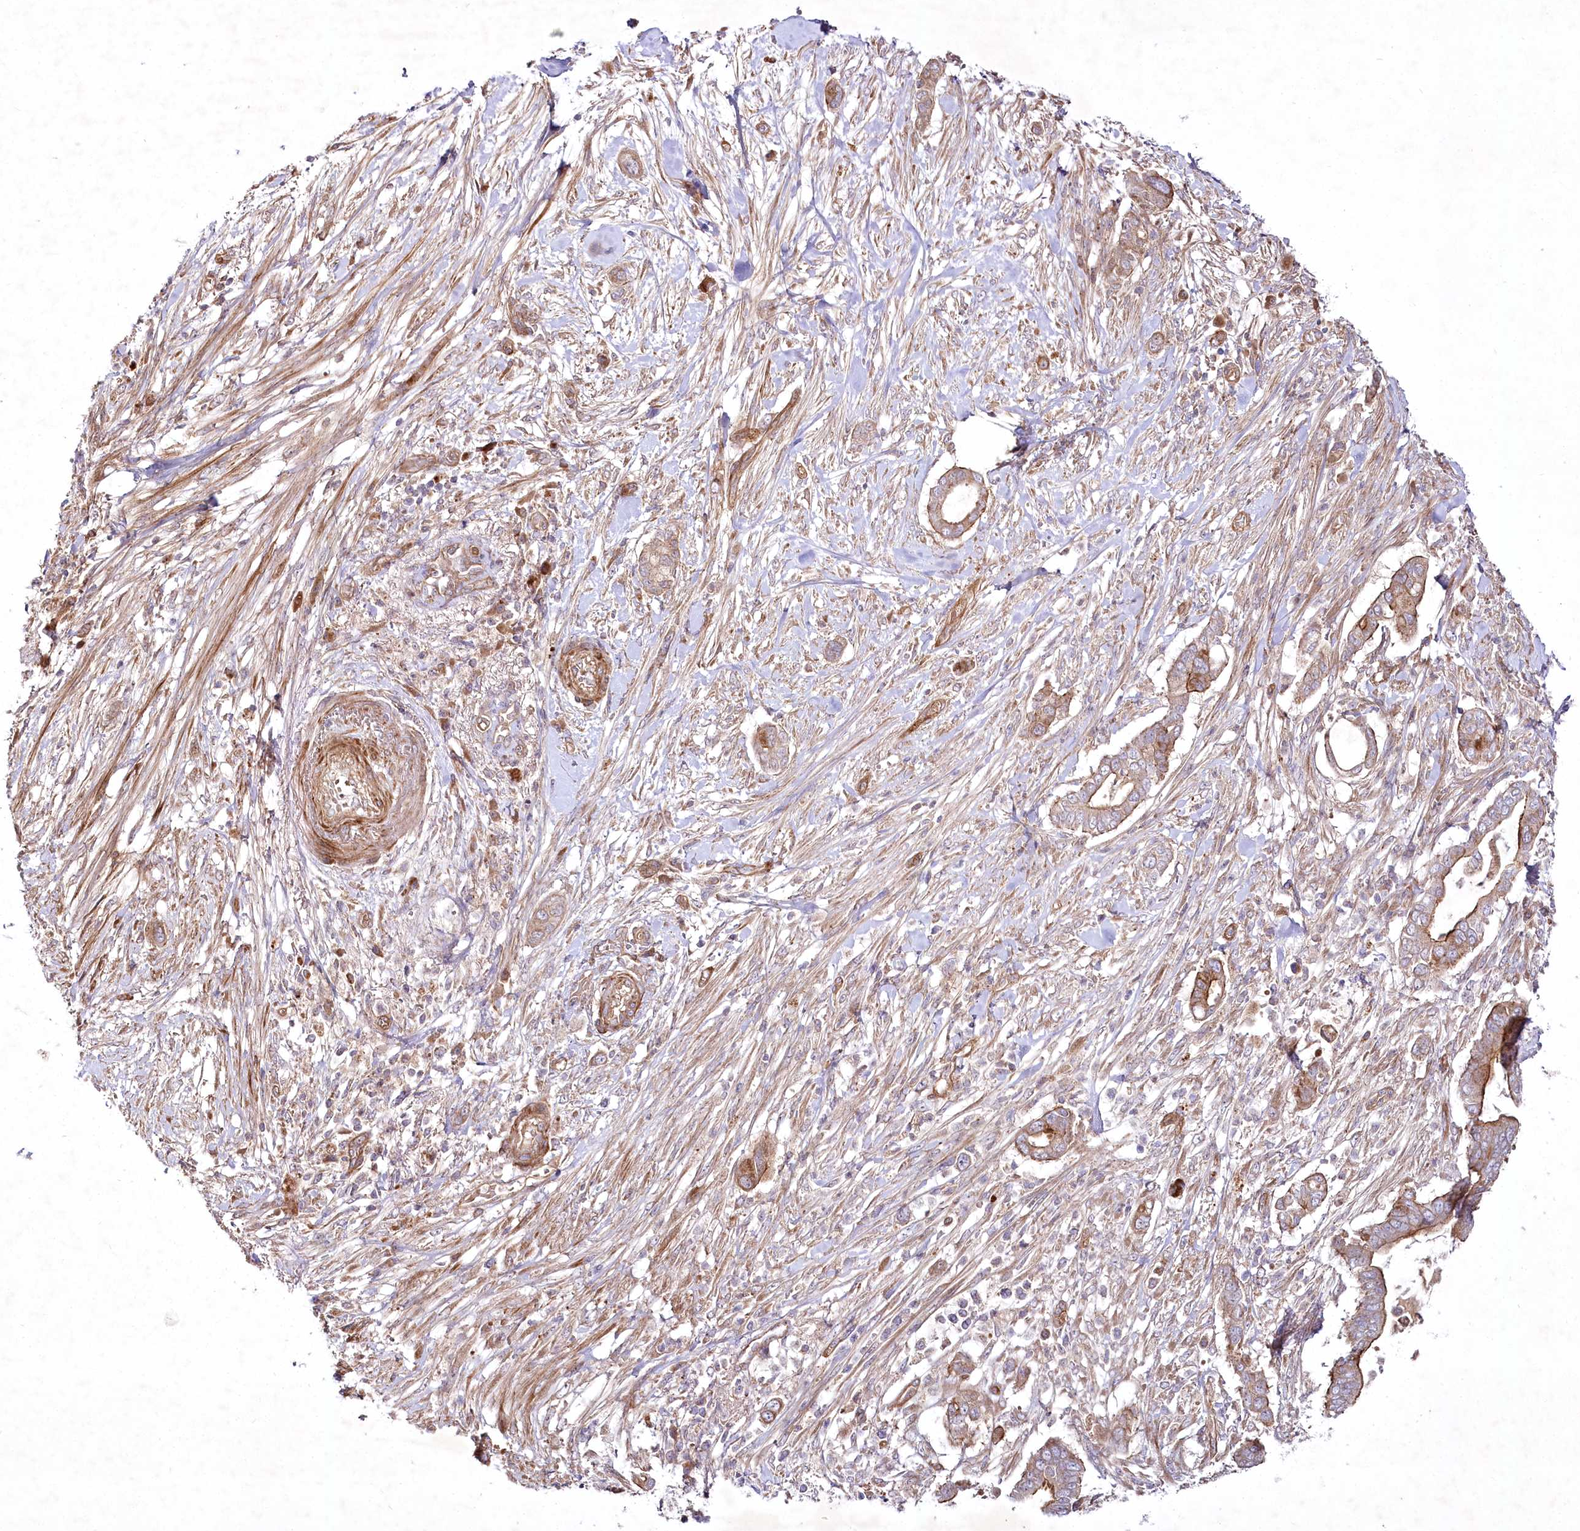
{"staining": {"intensity": "moderate", "quantity": ">75%", "location": "cytoplasmic/membranous"}, "tissue": "pancreatic cancer", "cell_type": "Tumor cells", "image_type": "cancer", "snomed": [{"axis": "morphology", "description": "Adenocarcinoma, NOS"}, {"axis": "topography", "description": "Pancreas"}], "caption": "Brown immunohistochemical staining in human pancreatic cancer exhibits moderate cytoplasmic/membranous positivity in approximately >75% of tumor cells.", "gene": "PSTK", "patient": {"sex": "male", "age": 68}}